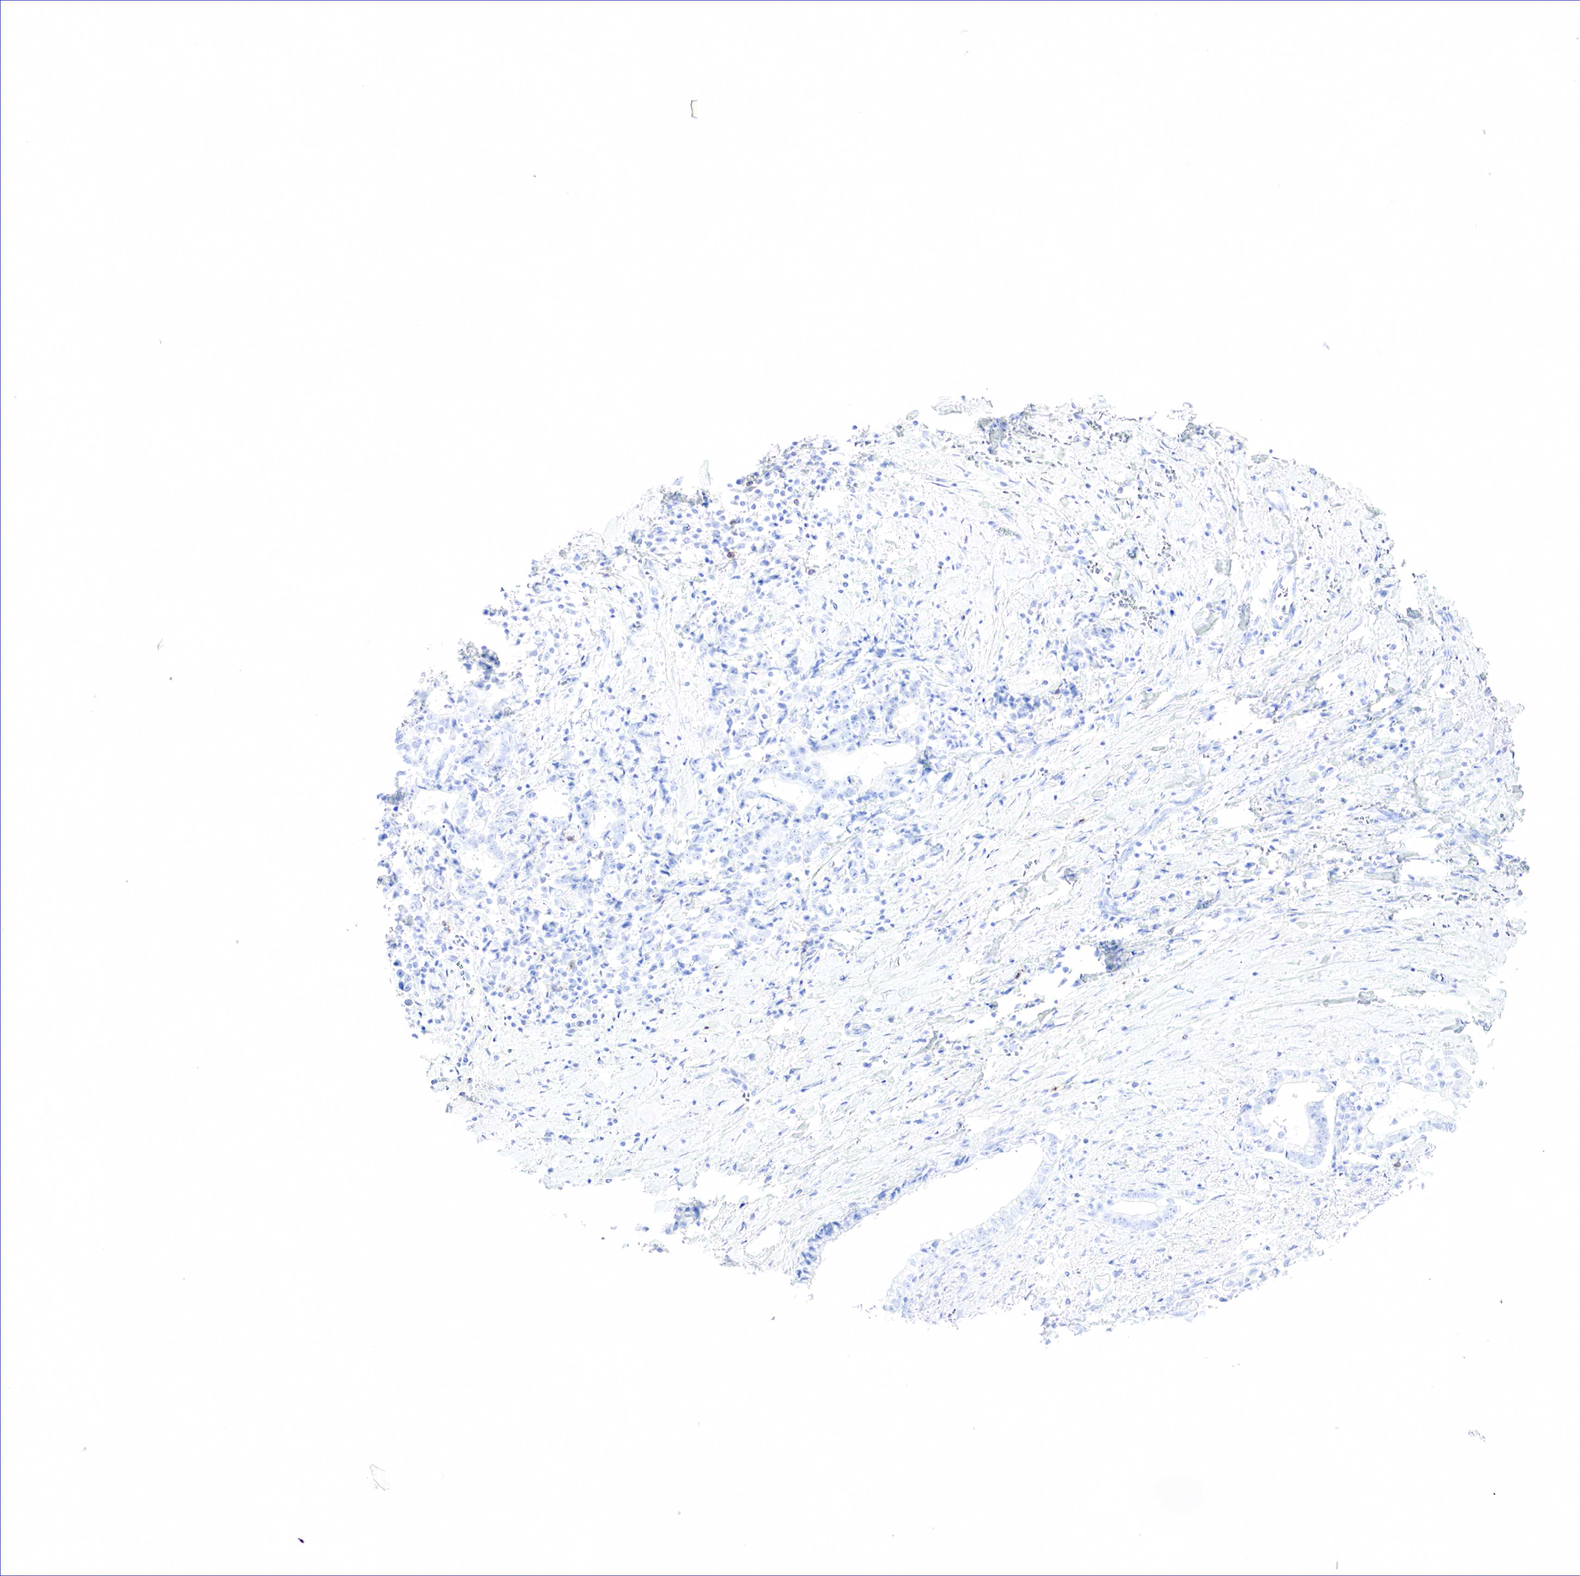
{"staining": {"intensity": "negative", "quantity": "none", "location": "none"}, "tissue": "liver cancer", "cell_type": "Tumor cells", "image_type": "cancer", "snomed": [{"axis": "morphology", "description": "Cholangiocarcinoma"}, {"axis": "topography", "description": "Liver"}], "caption": "Immunohistochemical staining of human cholangiocarcinoma (liver) shows no significant staining in tumor cells.", "gene": "TNFRSF8", "patient": {"sex": "male", "age": 57}}